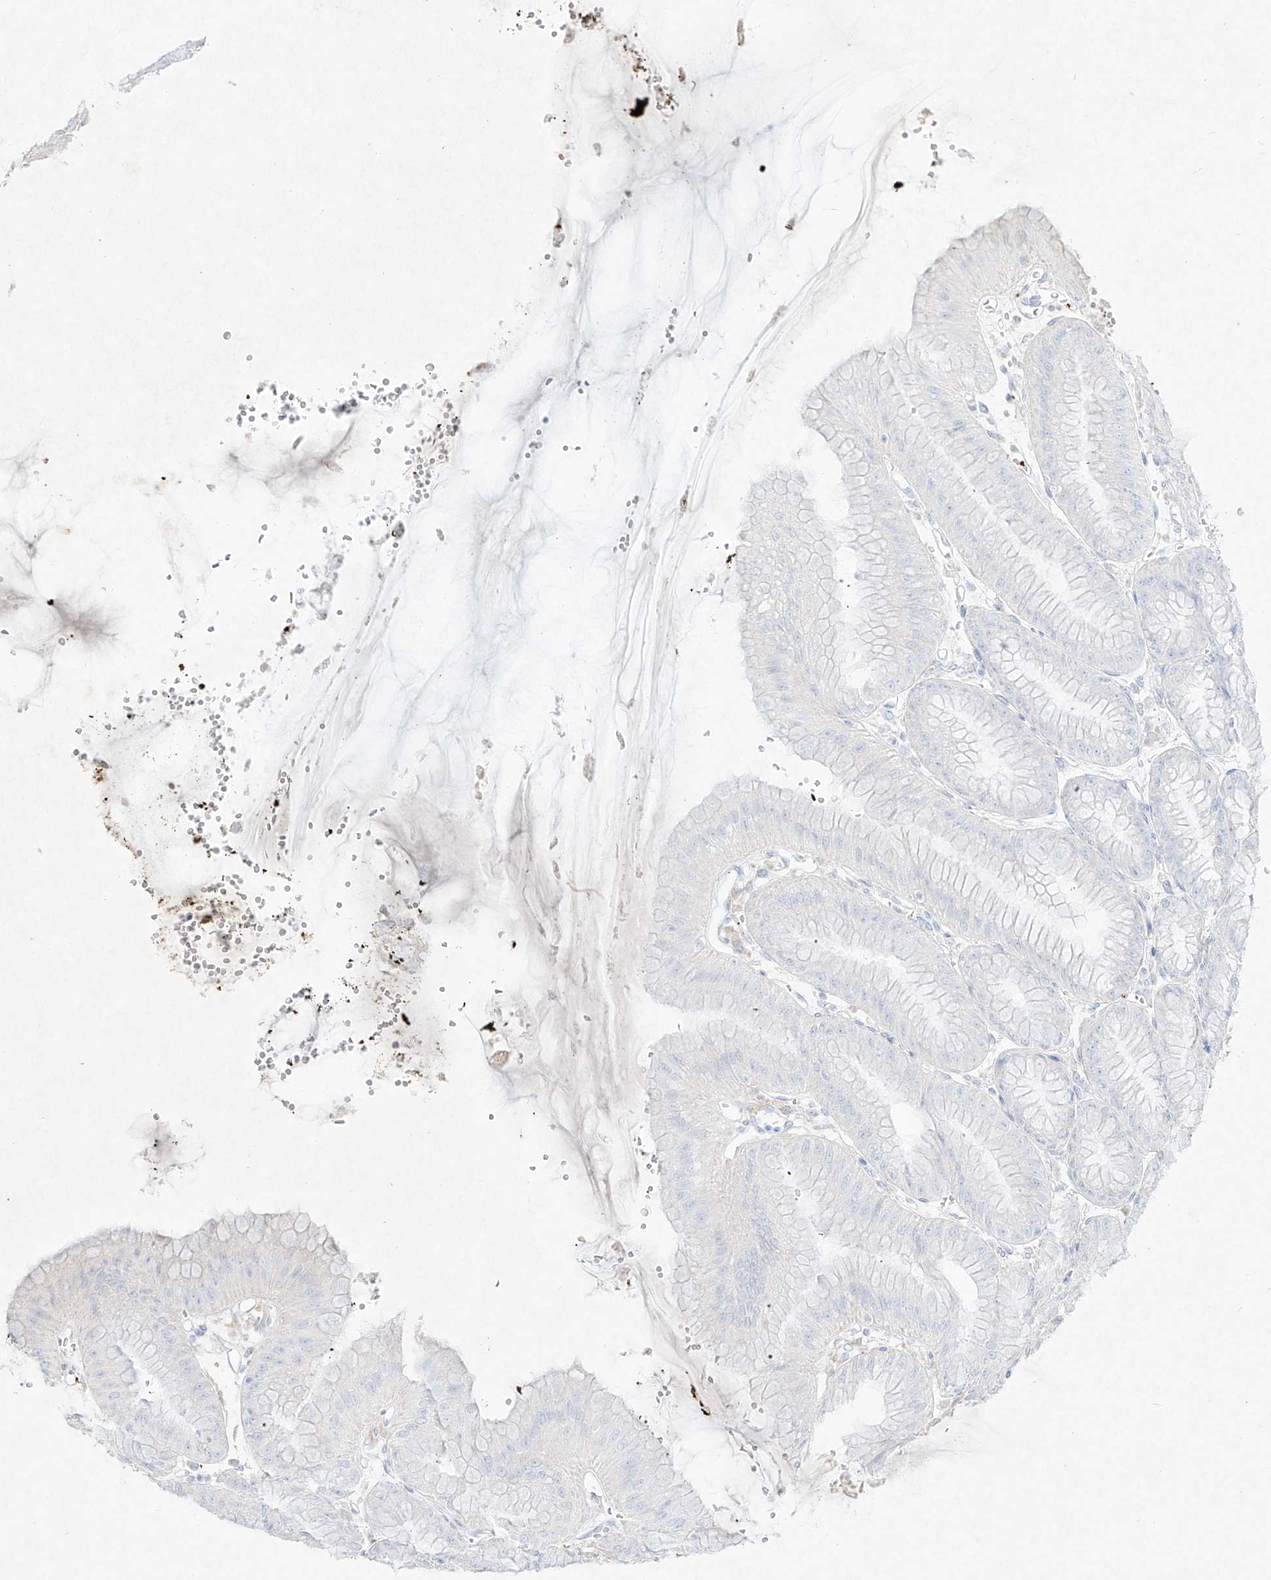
{"staining": {"intensity": "negative", "quantity": "none", "location": "none"}, "tissue": "stomach", "cell_type": "Glandular cells", "image_type": "normal", "snomed": [{"axis": "morphology", "description": "Normal tissue, NOS"}, {"axis": "topography", "description": "Stomach, lower"}], "caption": "Immunohistochemistry (IHC) photomicrograph of normal human stomach stained for a protein (brown), which demonstrates no positivity in glandular cells. Brightfield microscopy of IHC stained with DAB (brown) and hematoxylin (blue), captured at high magnification.", "gene": "PLEK", "patient": {"sex": "male", "age": 71}}